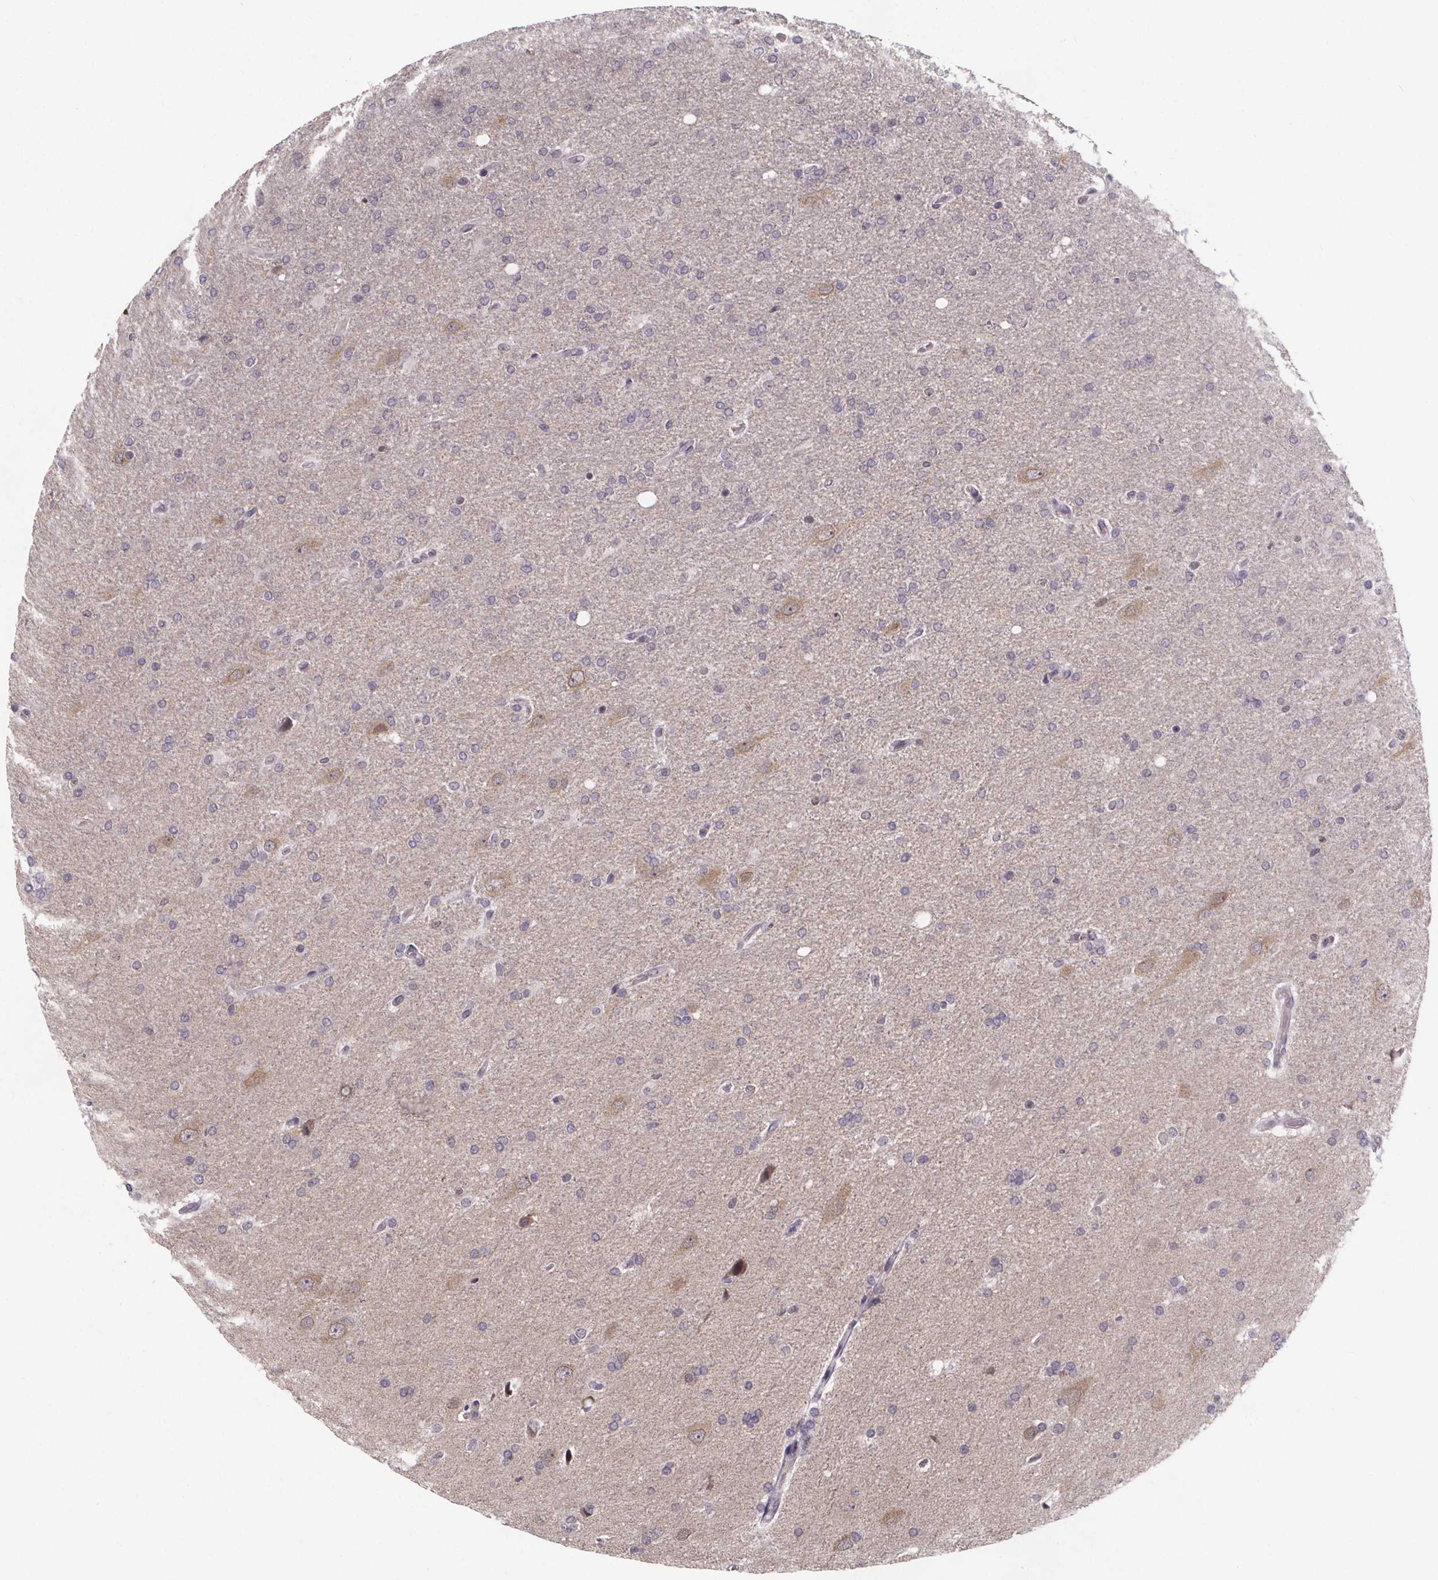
{"staining": {"intensity": "negative", "quantity": "none", "location": "none"}, "tissue": "glioma", "cell_type": "Tumor cells", "image_type": "cancer", "snomed": [{"axis": "morphology", "description": "Glioma, malignant, High grade"}, {"axis": "topography", "description": "Cerebral cortex"}], "caption": "Tumor cells show no significant positivity in glioma.", "gene": "FAM181B", "patient": {"sex": "male", "age": 70}}